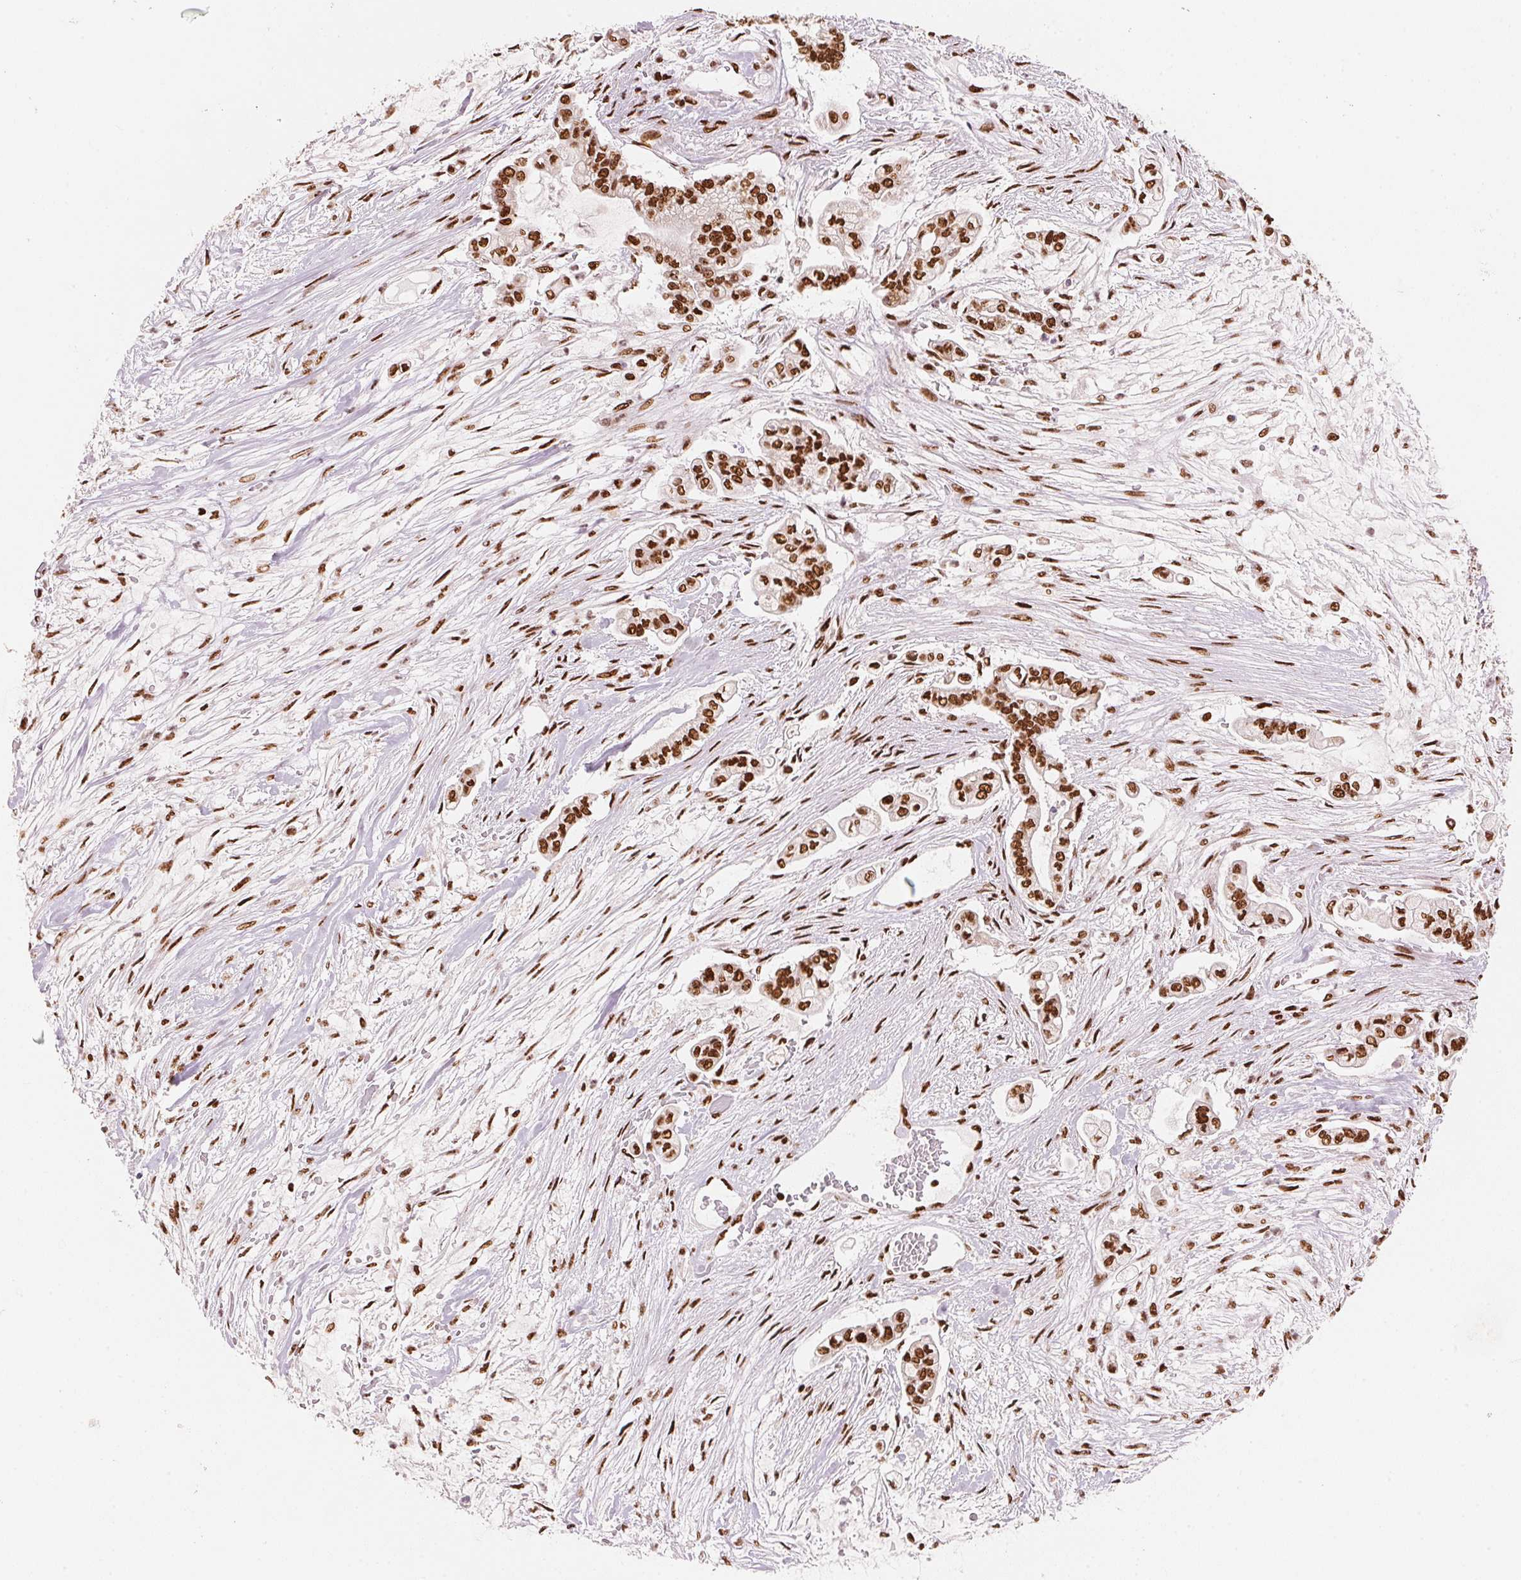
{"staining": {"intensity": "strong", "quantity": ">75%", "location": "nuclear"}, "tissue": "pancreatic cancer", "cell_type": "Tumor cells", "image_type": "cancer", "snomed": [{"axis": "morphology", "description": "Adenocarcinoma, NOS"}, {"axis": "topography", "description": "Pancreas"}], "caption": "Immunohistochemical staining of pancreatic cancer (adenocarcinoma) reveals high levels of strong nuclear expression in approximately >75% of tumor cells. (Brightfield microscopy of DAB IHC at high magnification).", "gene": "NXF1", "patient": {"sex": "female", "age": 69}}